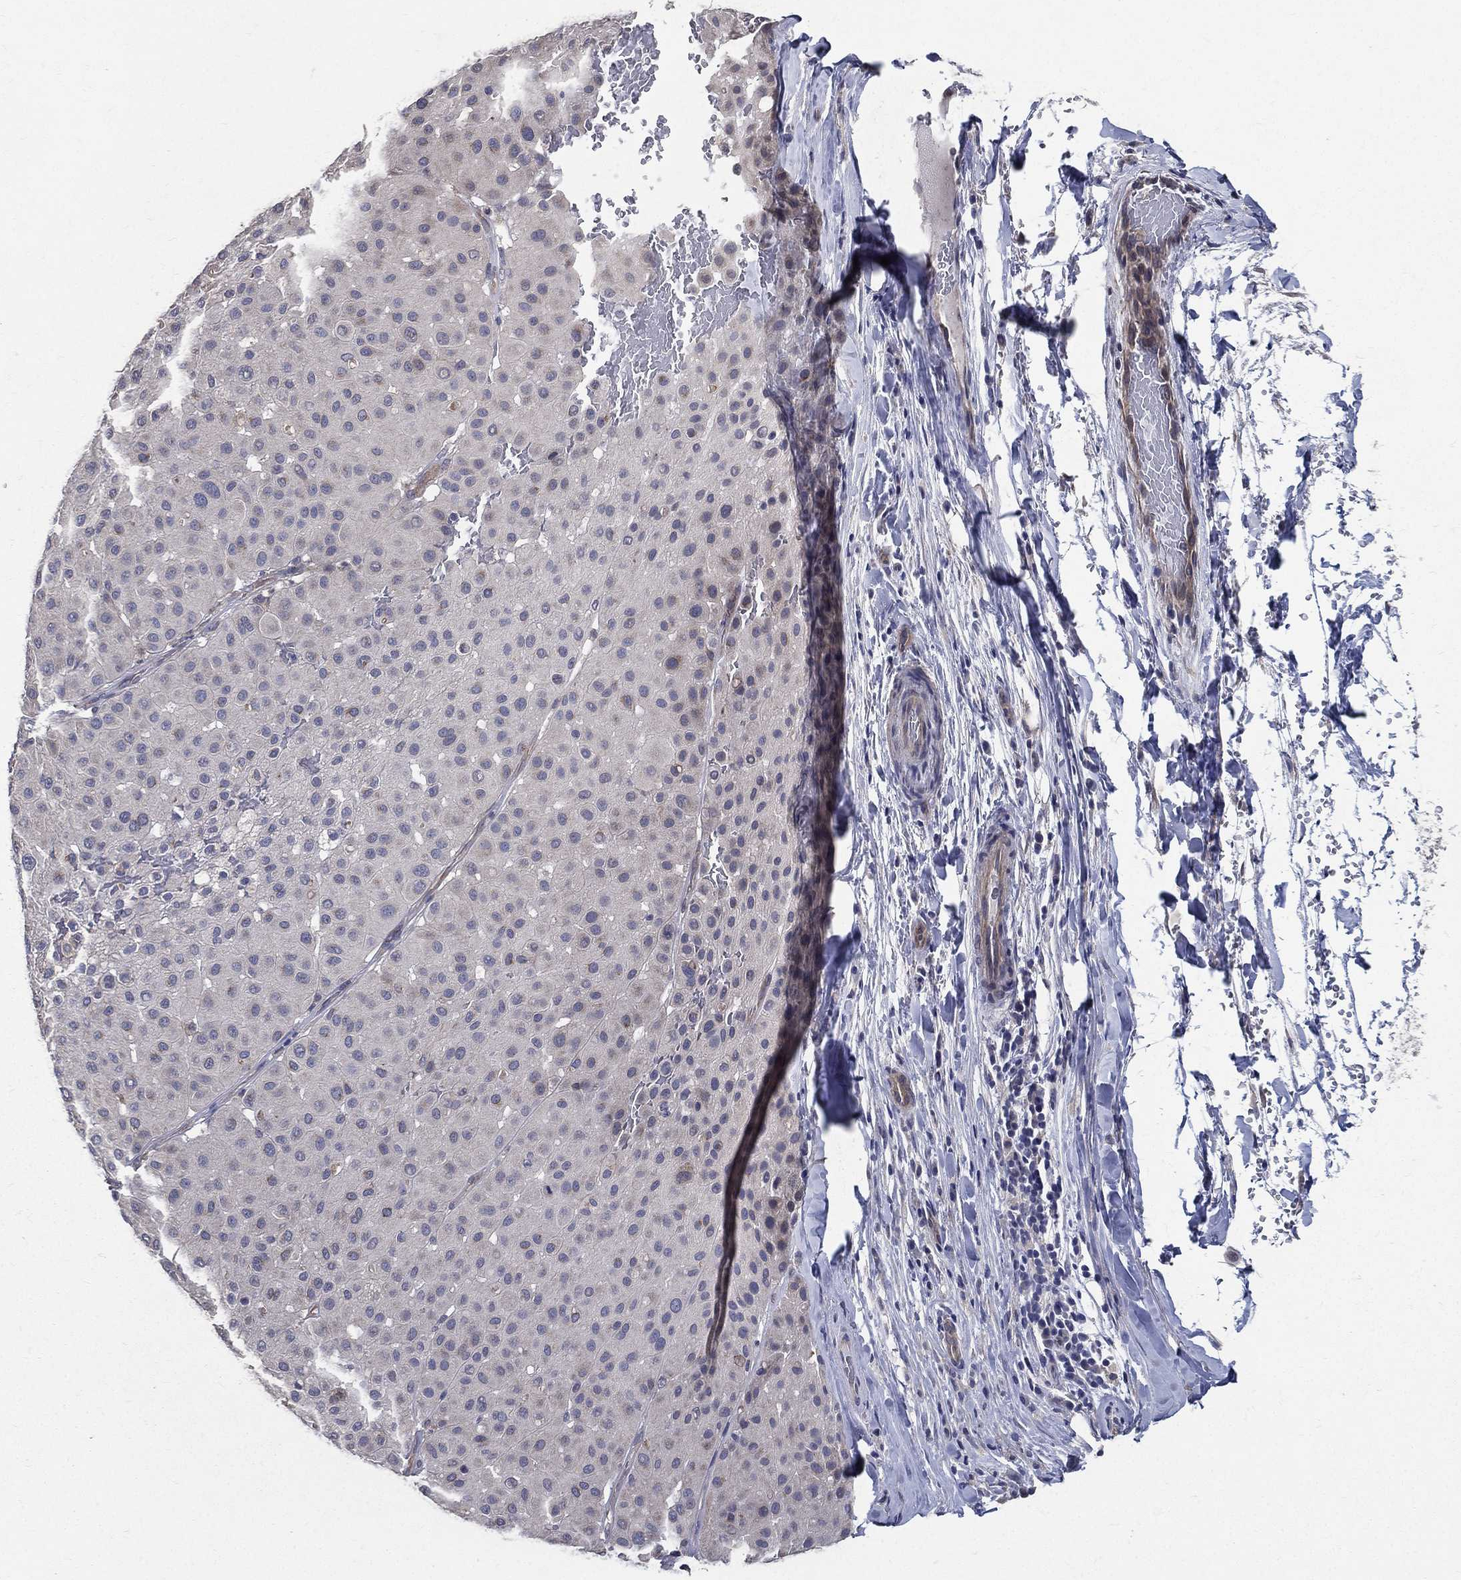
{"staining": {"intensity": "negative", "quantity": "none", "location": "none"}, "tissue": "melanoma", "cell_type": "Tumor cells", "image_type": "cancer", "snomed": [{"axis": "morphology", "description": "Malignant melanoma, Metastatic site"}, {"axis": "topography", "description": "Smooth muscle"}], "caption": "Melanoma was stained to show a protein in brown. There is no significant expression in tumor cells.", "gene": "SERPINB2", "patient": {"sex": "male", "age": 41}}